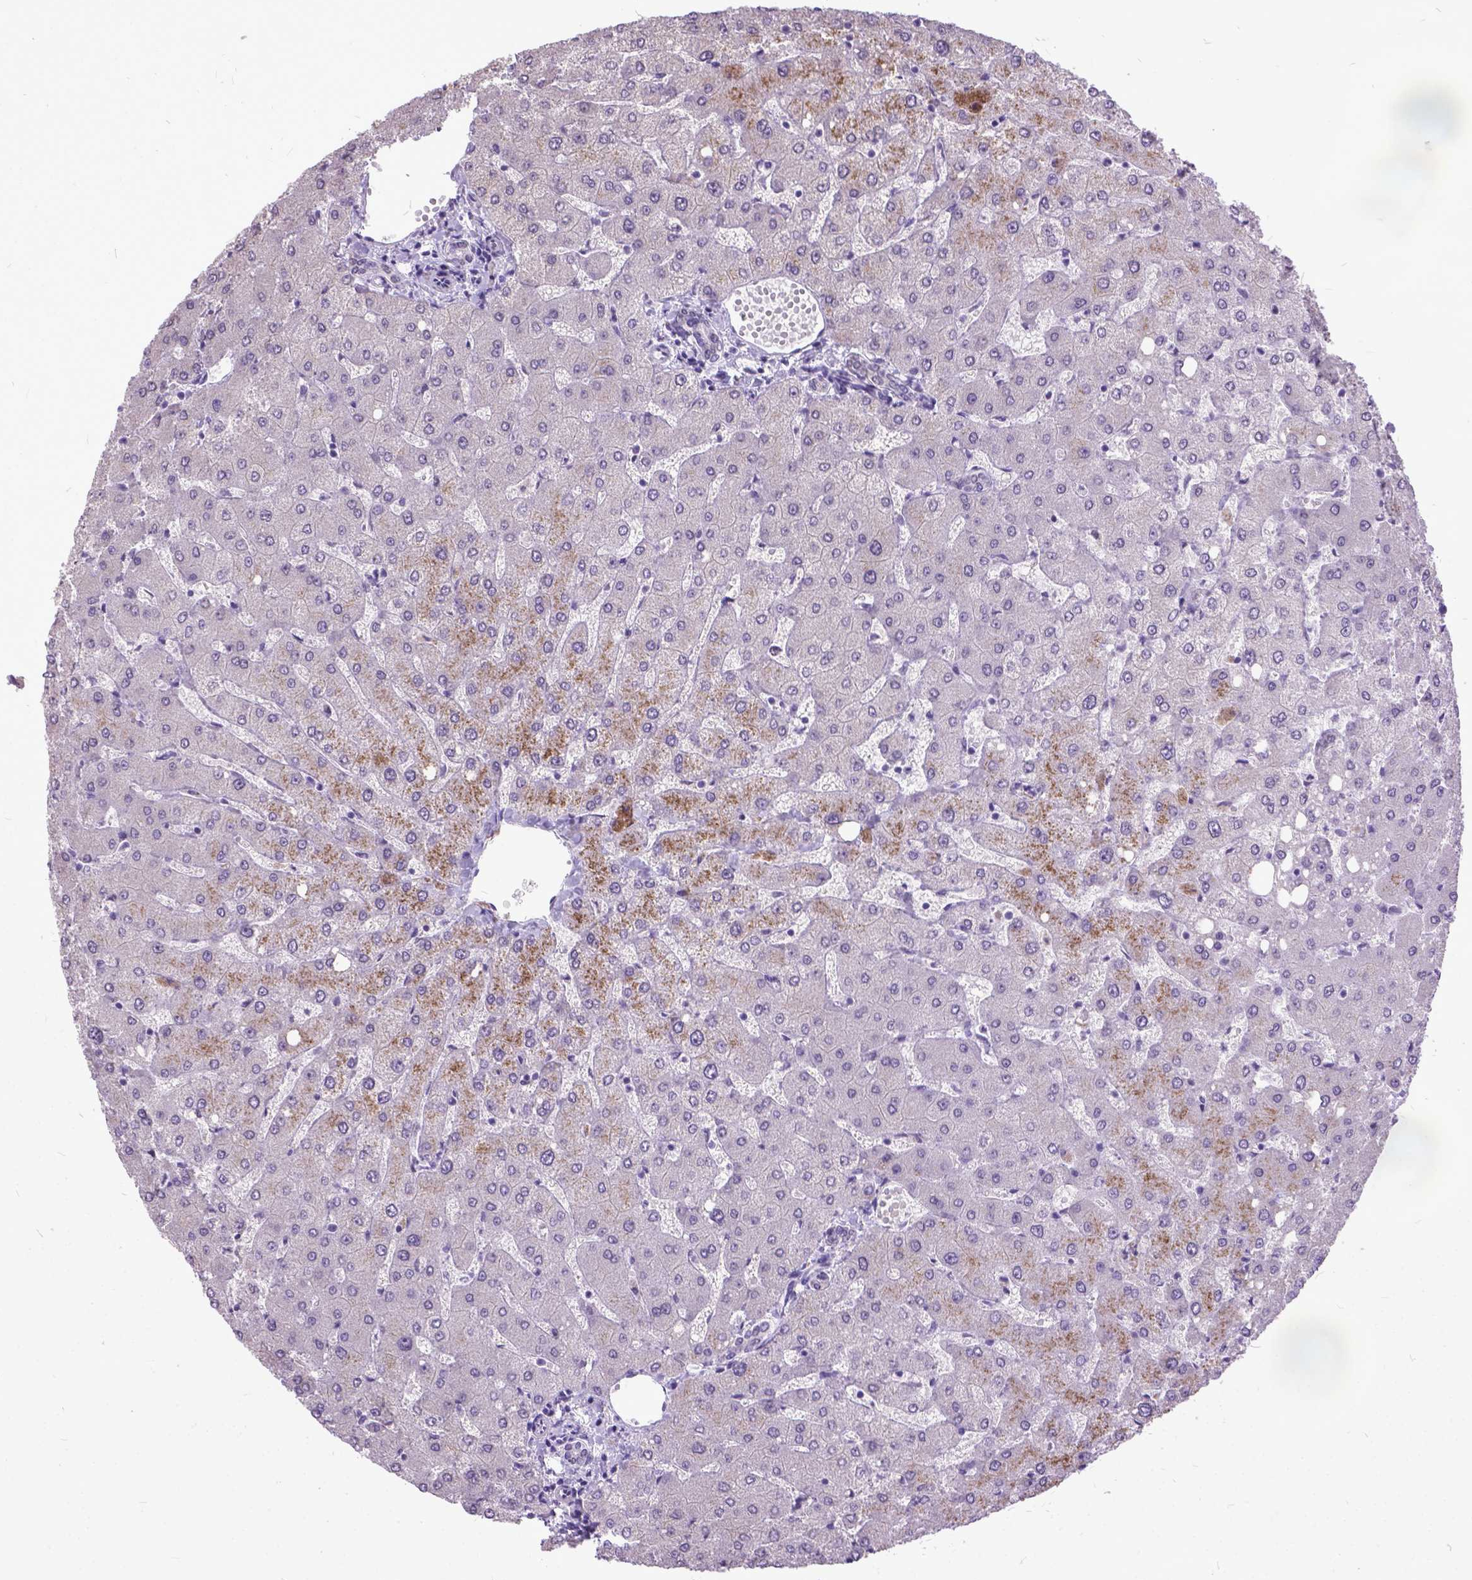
{"staining": {"intensity": "negative", "quantity": "none", "location": "none"}, "tissue": "liver", "cell_type": "Cholangiocytes", "image_type": "normal", "snomed": [{"axis": "morphology", "description": "Normal tissue, NOS"}, {"axis": "topography", "description": "Liver"}], "caption": "The image demonstrates no significant positivity in cholangiocytes of liver.", "gene": "MARCHF10", "patient": {"sex": "female", "age": 54}}